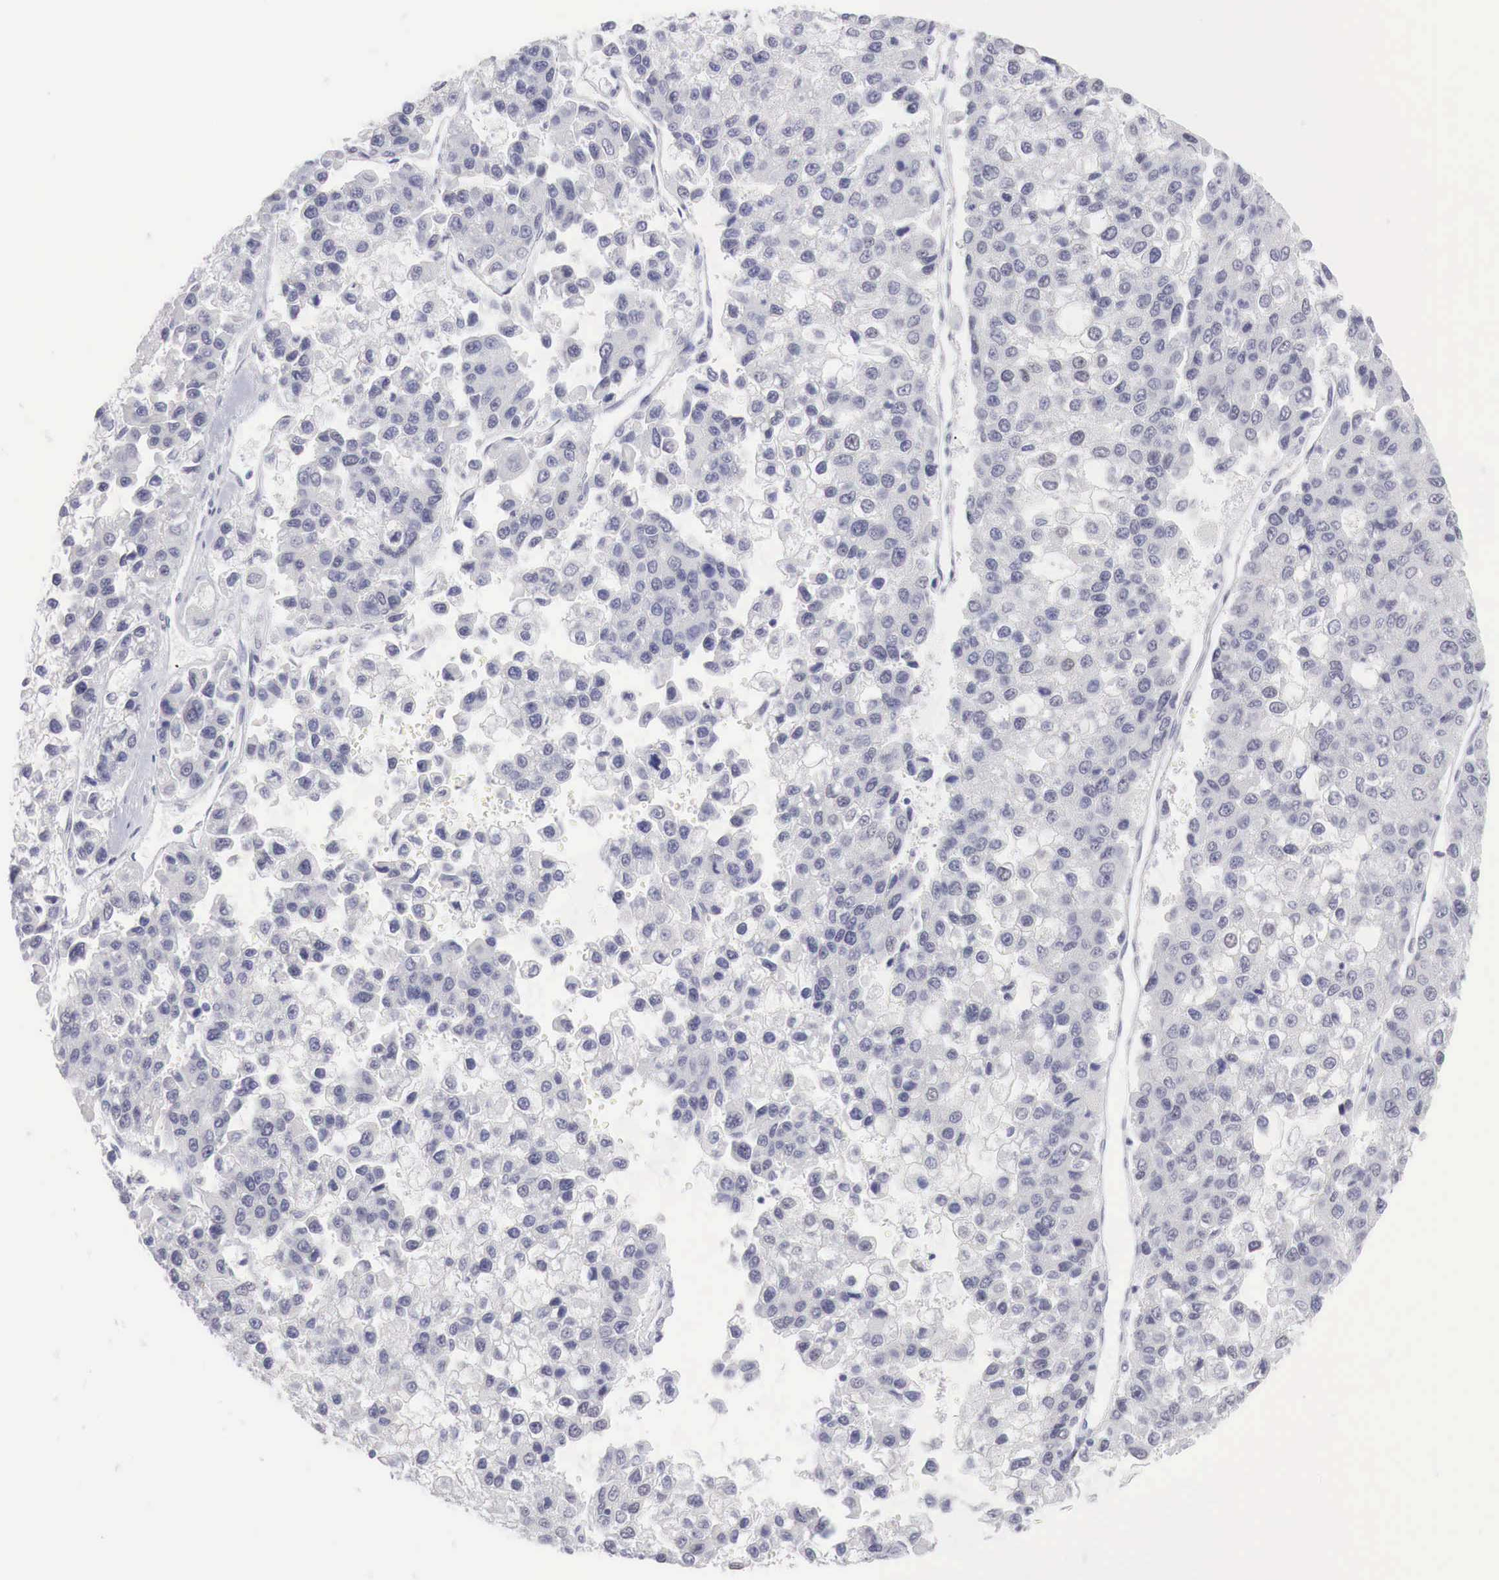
{"staining": {"intensity": "negative", "quantity": "none", "location": "none"}, "tissue": "liver cancer", "cell_type": "Tumor cells", "image_type": "cancer", "snomed": [{"axis": "morphology", "description": "Carcinoma, Hepatocellular, NOS"}, {"axis": "topography", "description": "Liver"}], "caption": "Immunohistochemistry (IHC) of liver cancer exhibits no expression in tumor cells. (IHC, brightfield microscopy, high magnification).", "gene": "FOXP2", "patient": {"sex": "female", "age": 66}}